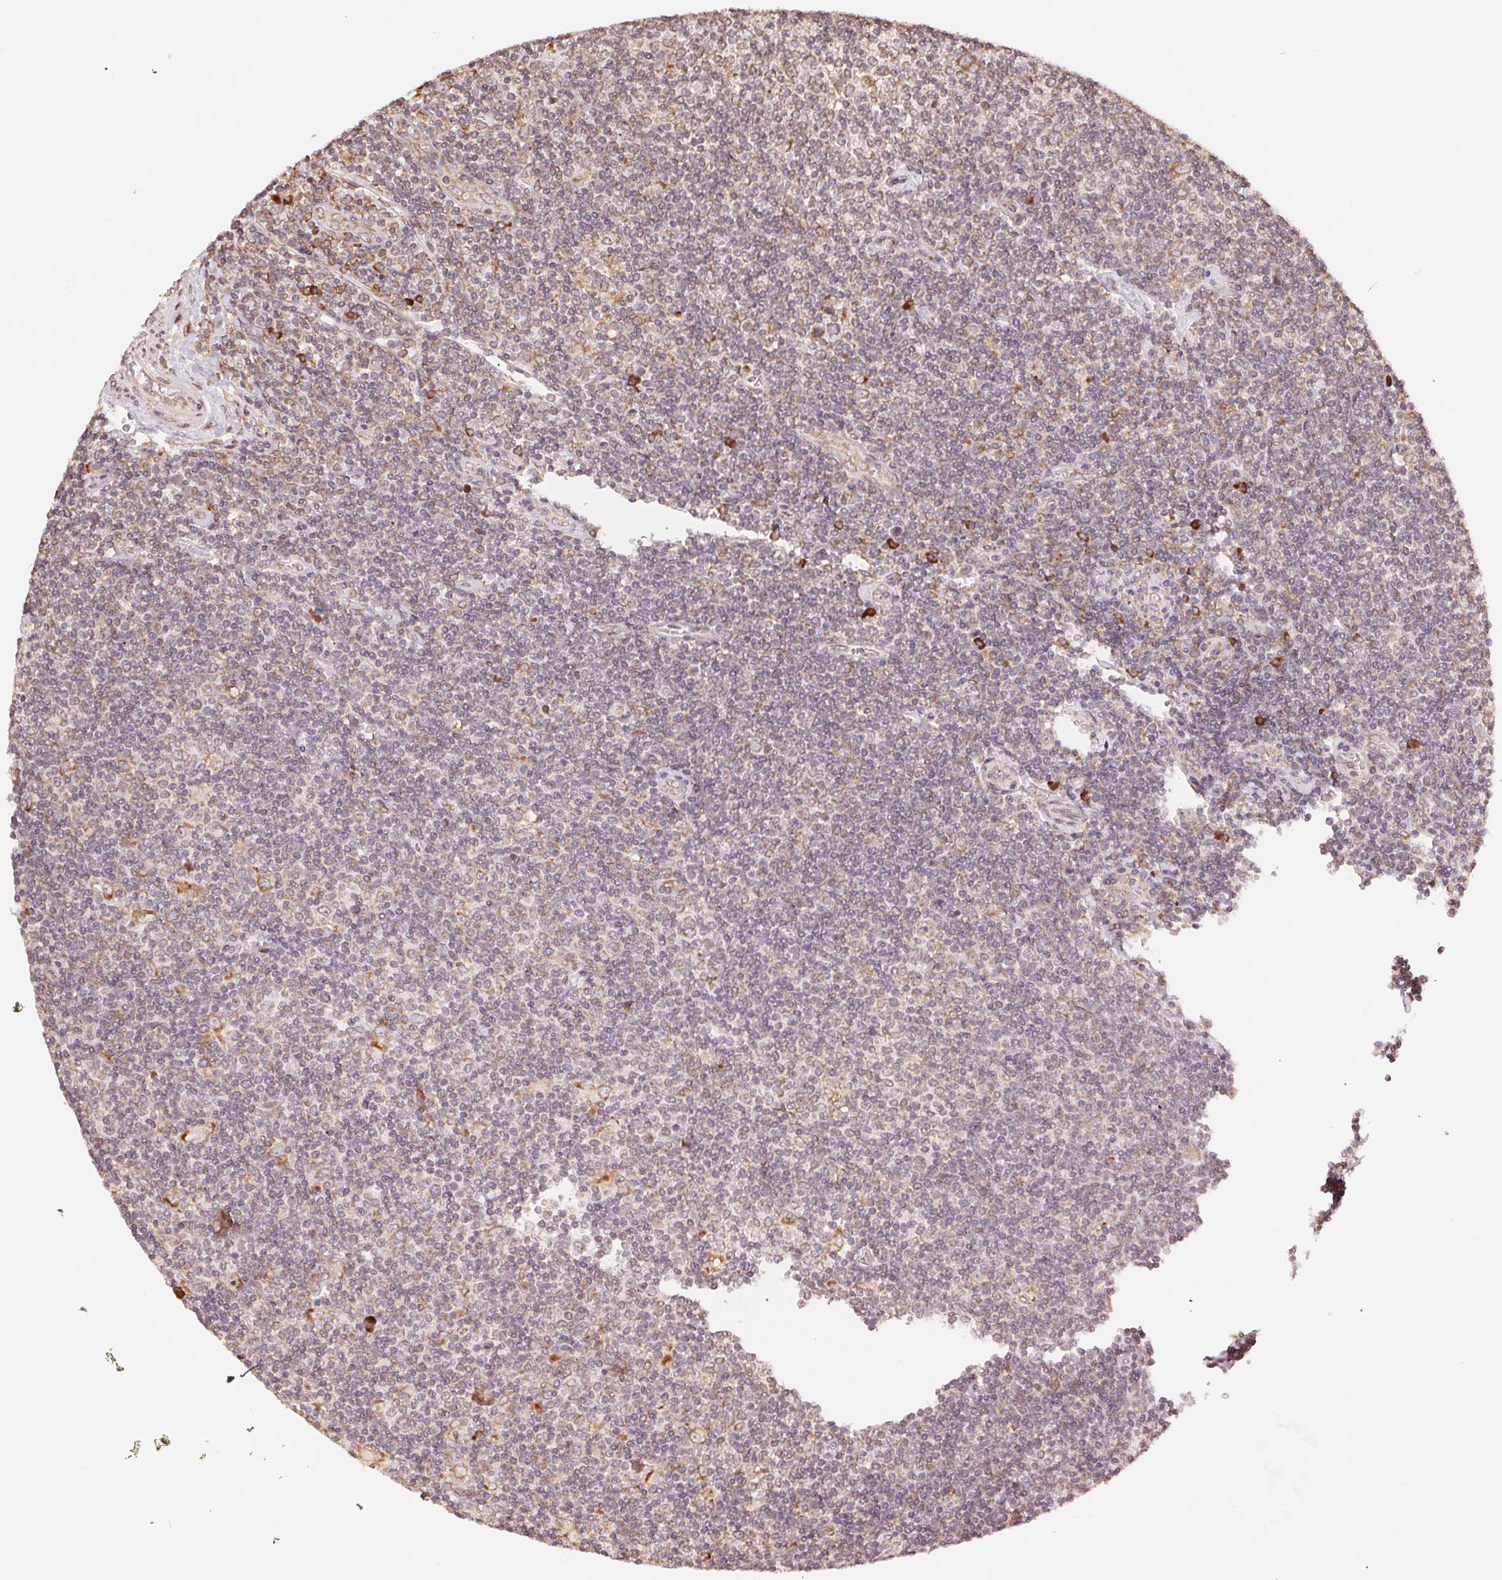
{"staining": {"intensity": "negative", "quantity": "none", "location": "none"}, "tissue": "lymphoma", "cell_type": "Tumor cells", "image_type": "cancer", "snomed": [{"axis": "morphology", "description": "Hodgkin's disease, NOS"}, {"axis": "topography", "description": "Lymph node"}], "caption": "Immunohistochemistry (IHC) of human Hodgkin's disease displays no positivity in tumor cells.", "gene": "RPN1", "patient": {"sex": "male", "age": 40}}